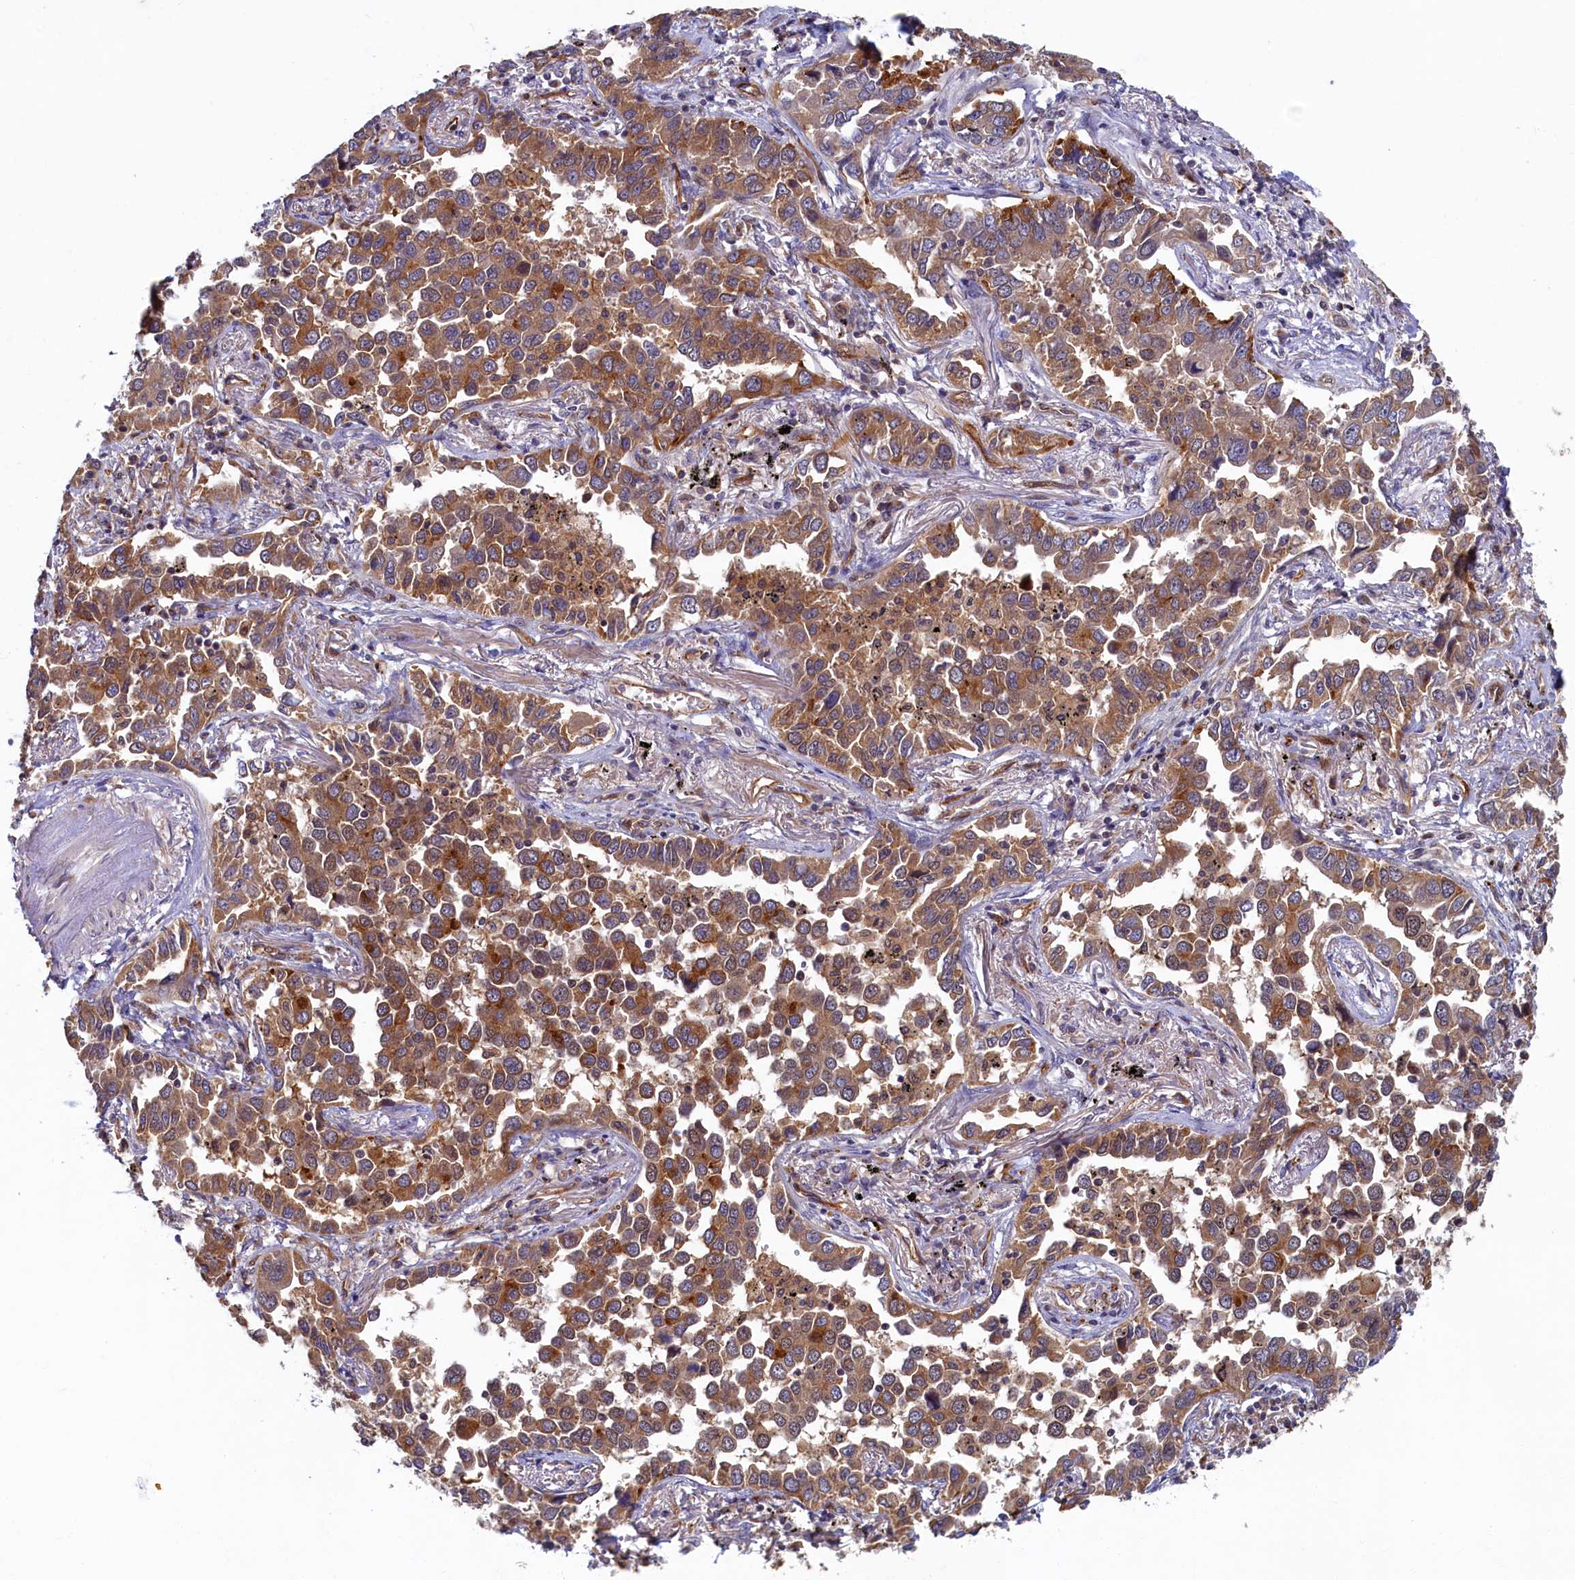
{"staining": {"intensity": "moderate", "quantity": ">75%", "location": "cytoplasmic/membranous"}, "tissue": "lung cancer", "cell_type": "Tumor cells", "image_type": "cancer", "snomed": [{"axis": "morphology", "description": "Adenocarcinoma, NOS"}, {"axis": "topography", "description": "Lung"}], "caption": "This is an image of IHC staining of lung cancer (adenocarcinoma), which shows moderate expression in the cytoplasmic/membranous of tumor cells.", "gene": "STX12", "patient": {"sex": "male", "age": 67}}